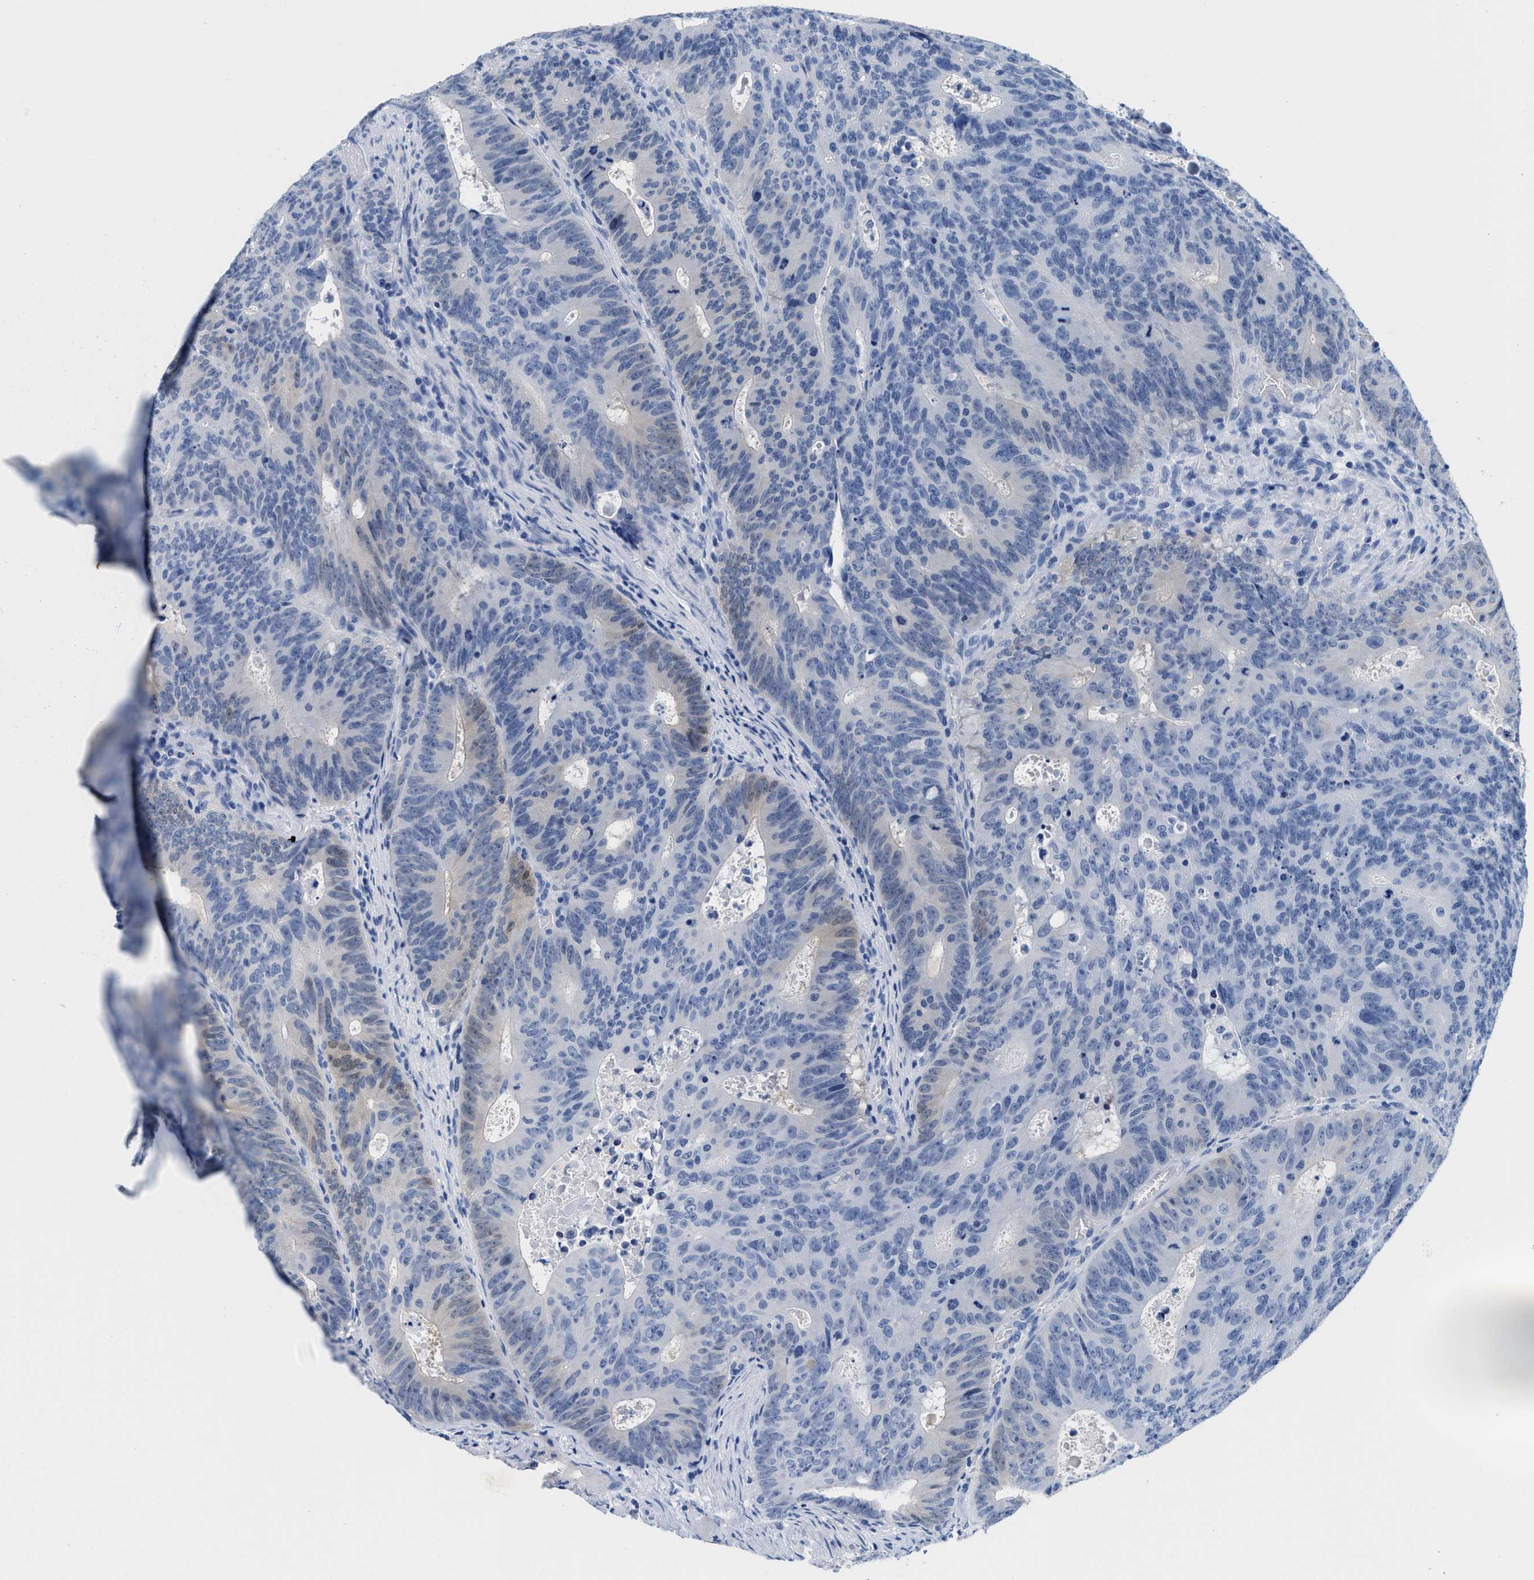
{"staining": {"intensity": "weak", "quantity": "<25%", "location": "nuclear"}, "tissue": "colorectal cancer", "cell_type": "Tumor cells", "image_type": "cancer", "snomed": [{"axis": "morphology", "description": "Adenocarcinoma, NOS"}, {"axis": "topography", "description": "Colon"}], "caption": "IHC of human colorectal cancer (adenocarcinoma) exhibits no staining in tumor cells. (DAB immunohistochemistry with hematoxylin counter stain).", "gene": "TTC3", "patient": {"sex": "male", "age": 87}}